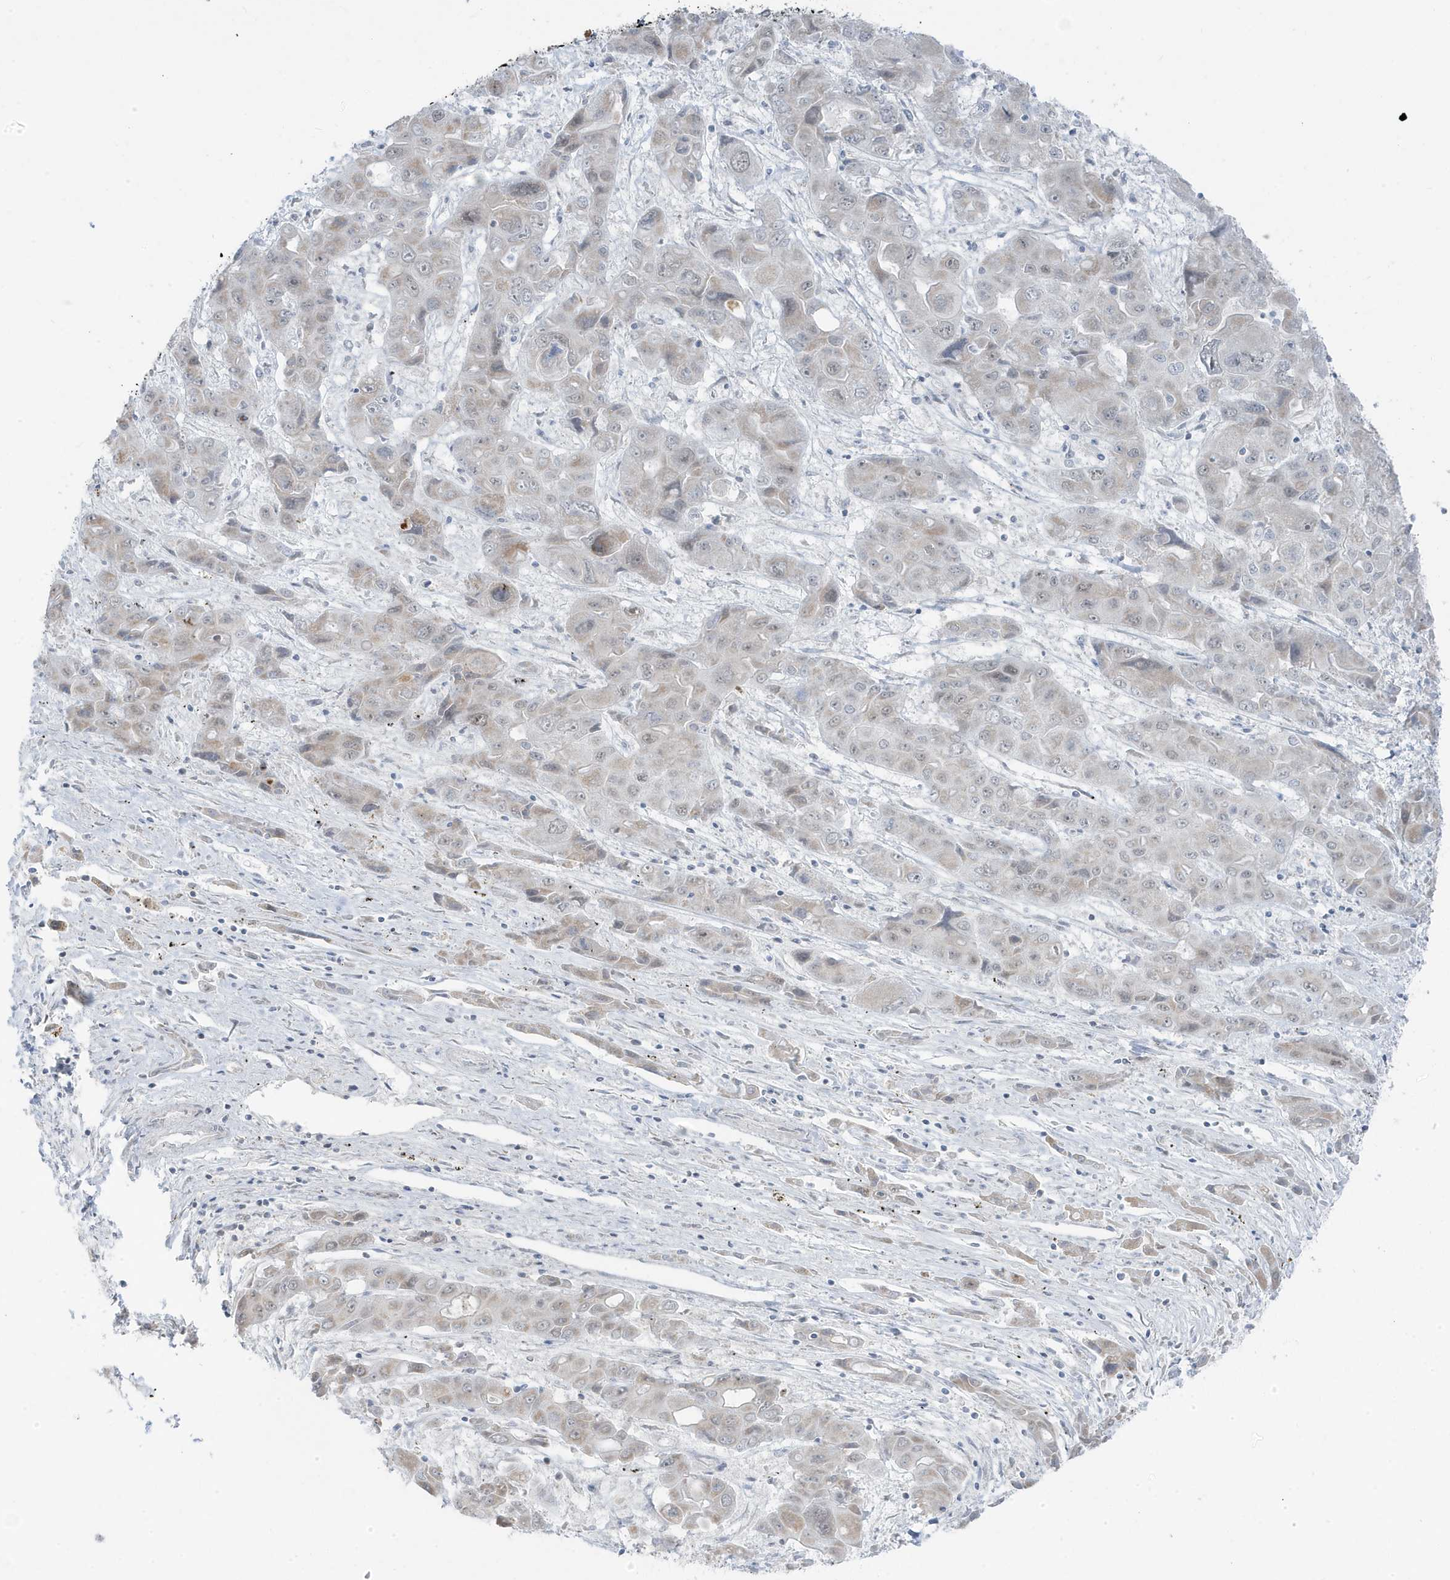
{"staining": {"intensity": "weak", "quantity": "<25%", "location": "cytoplasmic/membranous"}, "tissue": "liver cancer", "cell_type": "Tumor cells", "image_type": "cancer", "snomed": [{"axis": "morphology", "description": "Cholangiocarcinoma"}, {"axis": "topography", "description": "Liver"}], "caption": "An IHC photomicrograph of liver cancer (cholangiocarcinoma) is shown. There is no staining in tumor cells of liver cancer (cholangiocarcinoma).", "gene": "TSEN15", "patient": {"sex": "male", "age": 67}}